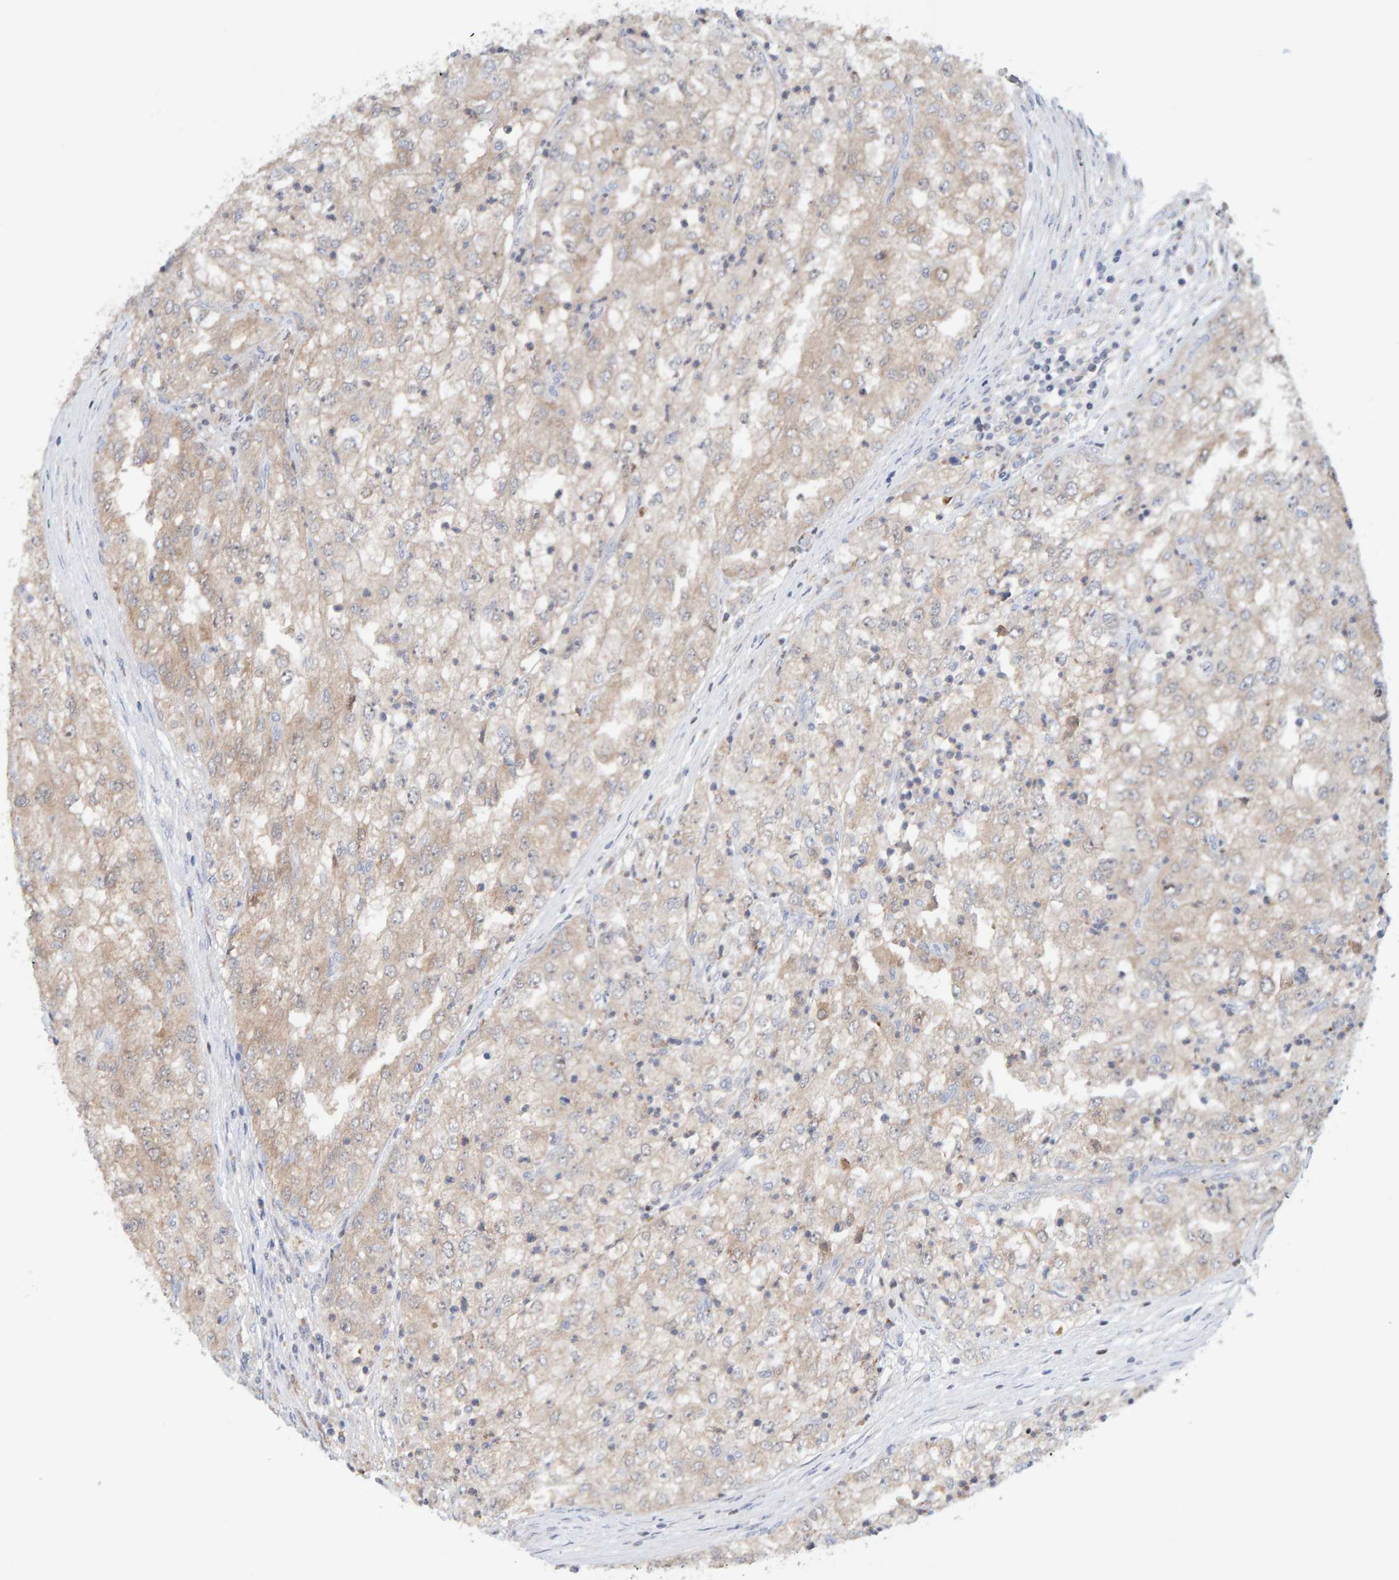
{"staining": {"intensity": "weak", "quantity": "25%-75%", "location": "cytoplasmic/membranous"}, "tissue": "renal cancer", "cell_type": "Tumor cells", "image_type": "cancer", "snomed": [{"axis": "morphology", "description": "Adenocarcinoma, NOS"}, {"axis": "topography", "description": "Kidney"}], "caption": "Immunohistochemical staining of human renal cancer reveals low levels of weak cytoplasmic/membranous expression in about 25%-75% of tumor cells.", "gene": "TATDN1", "patient": {"sex": "female", "age": 54}}